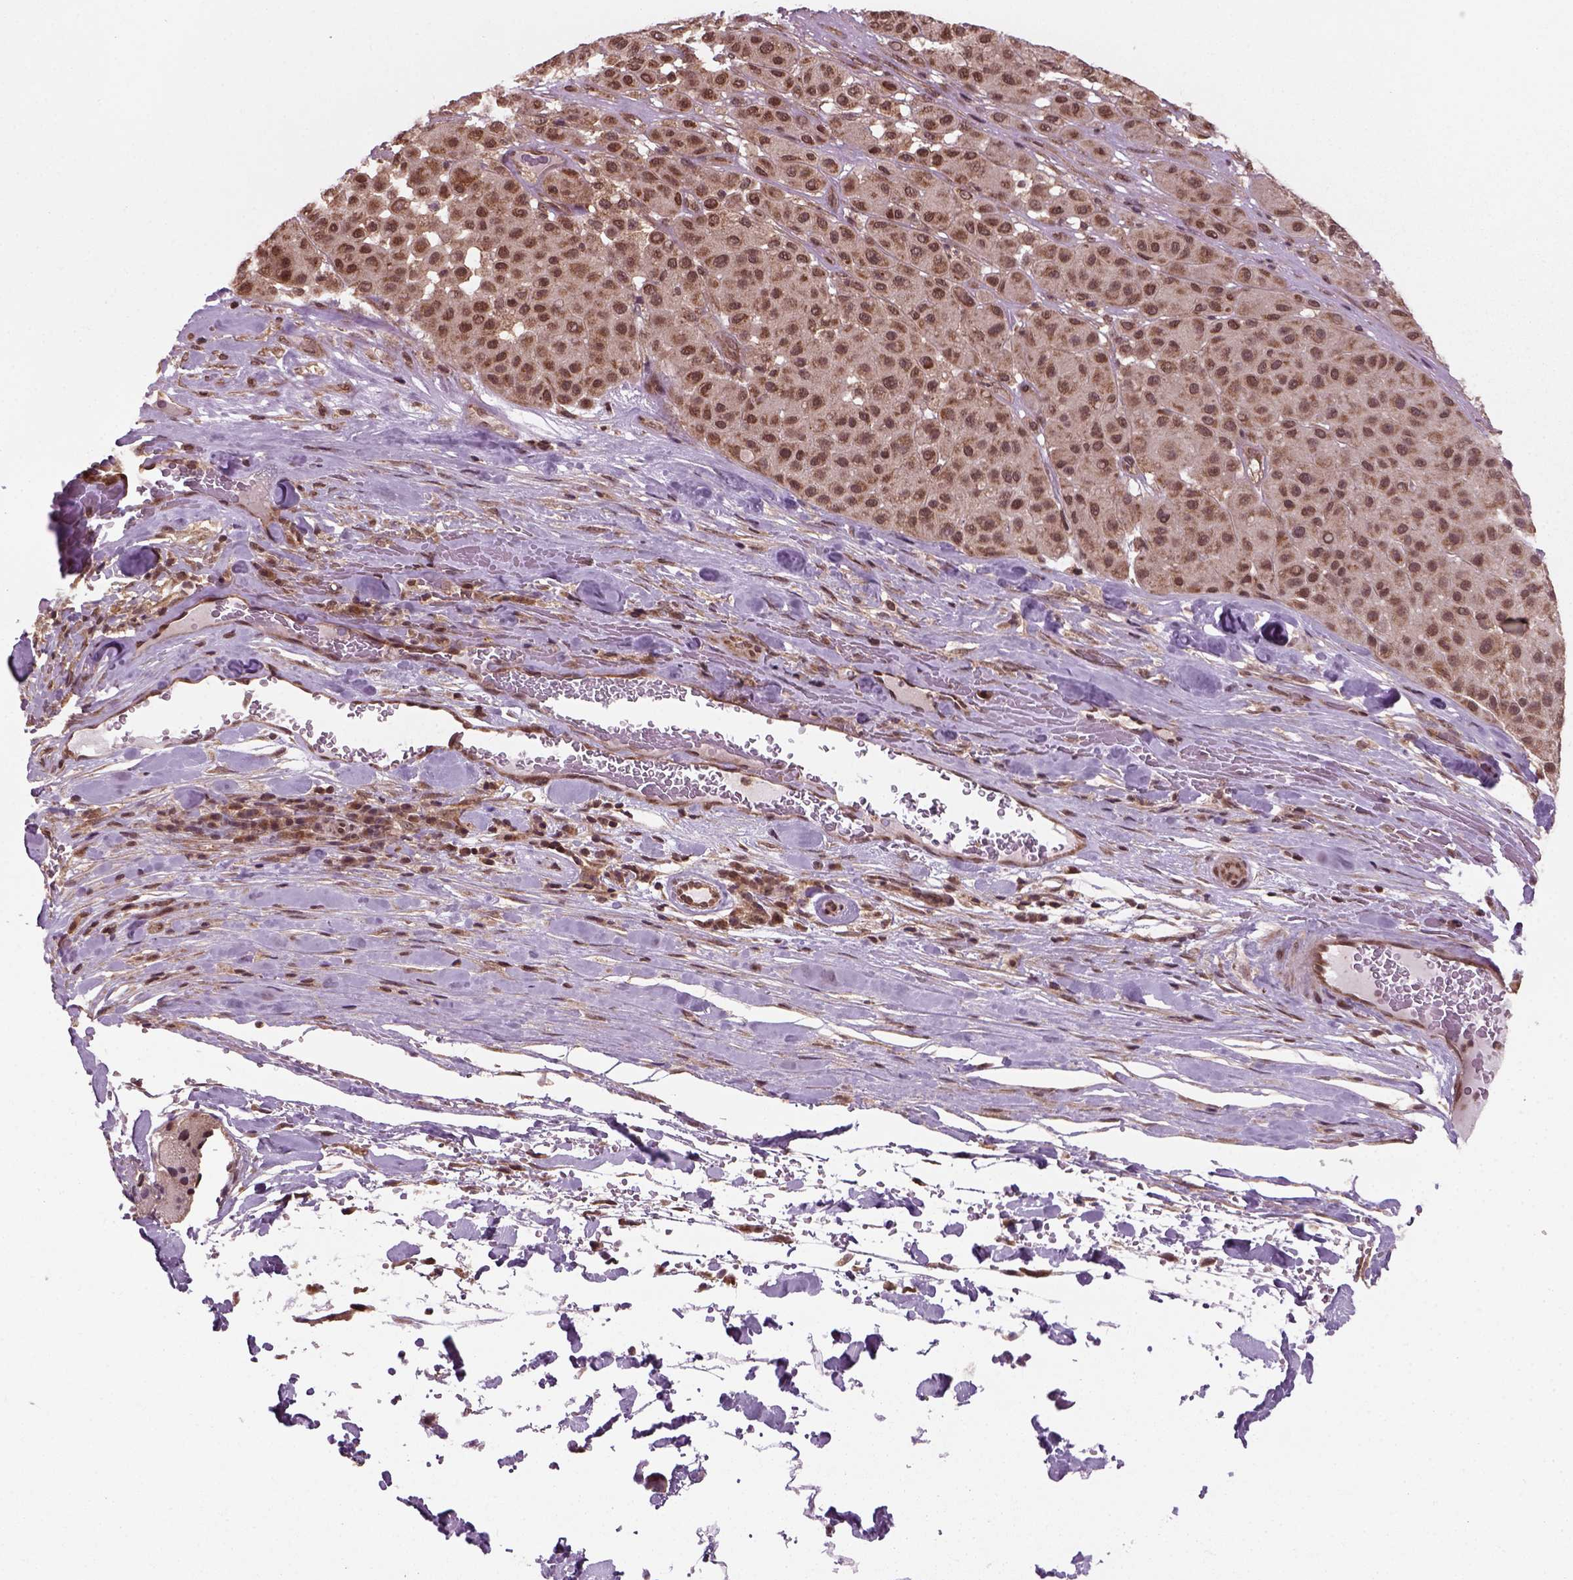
{"staining": {"intensity": "moderate", "quantity": ">75%", "location": "cytoplasmic/membranous,nuclear"}, "tissue": "melanoma", "cell_type": "Tumor cells", "image_type": "cancer", "snomed": [{"axis": "morphology", "description": "Malignant melanoma, Metastatic site"}, {"axis": "topography", "description": "Smooth muscle"}], "caption": "Malignant melanoma (metastatic site) stained with a brown dye exhibits moderate cytoplasmic/membranous and nuclear positive expression in about >75% of tumor cells.", "gene": "NUDT9", "patient": {"sex": "male", "age": 41}}